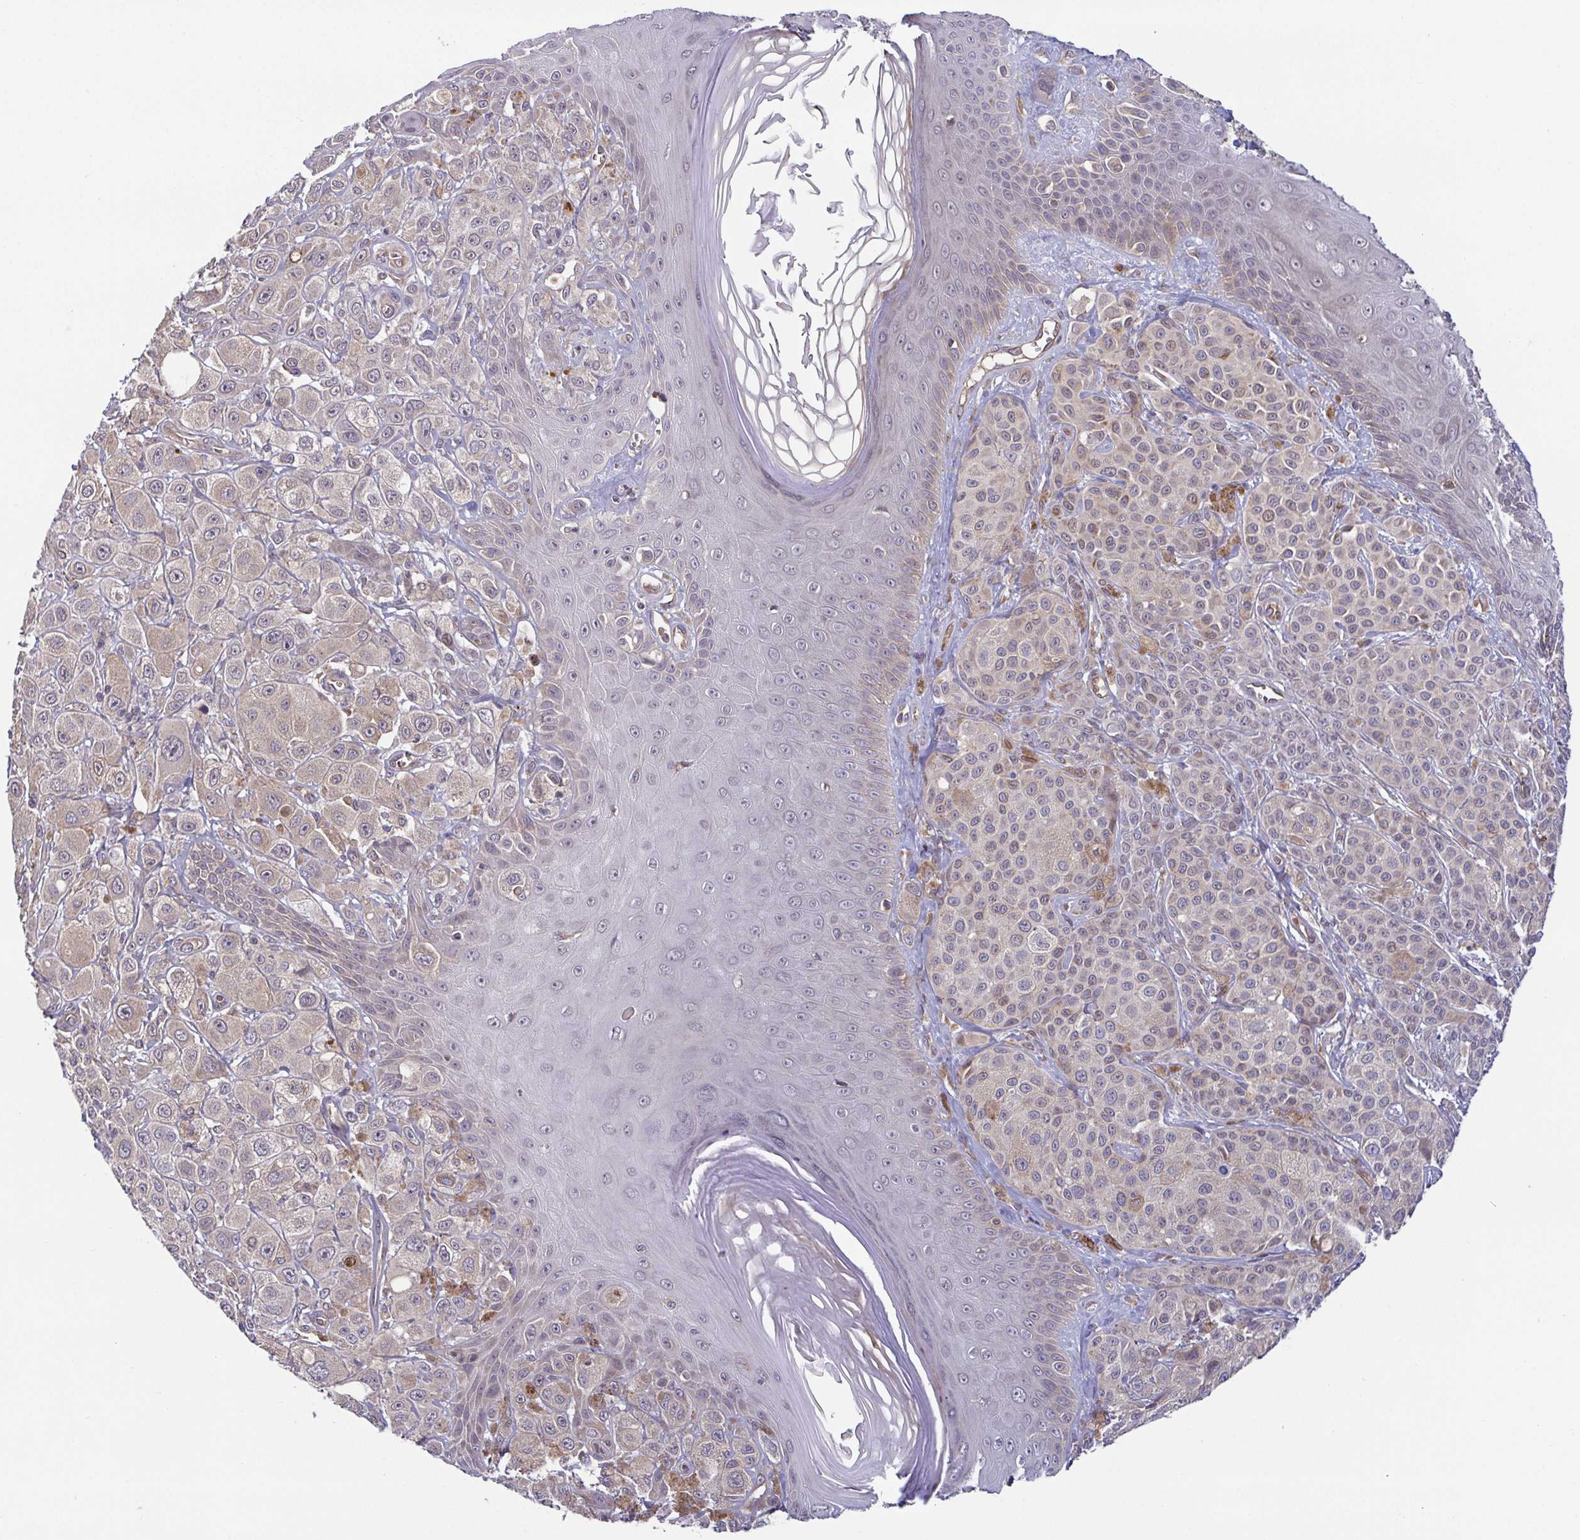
{"staining": {"intensity": "weak", "quantity": "<25%", "location": "cytoplasmic/membranous"}, "tissue": "melanoma", "cell_type": "Tumor cells", "image_type": "cancer", "snomed": [{"axis": "morphology", "description": "Malignant melanoma, NOS"}, {"axis": "topography", "description": "Skin"}], "caption": "Histopathology image shows no protein expression in tumor cells of malignant melanoma tissue.", "gene": "OSBPL7", "patient": {"sex": "male", "age": 67}}